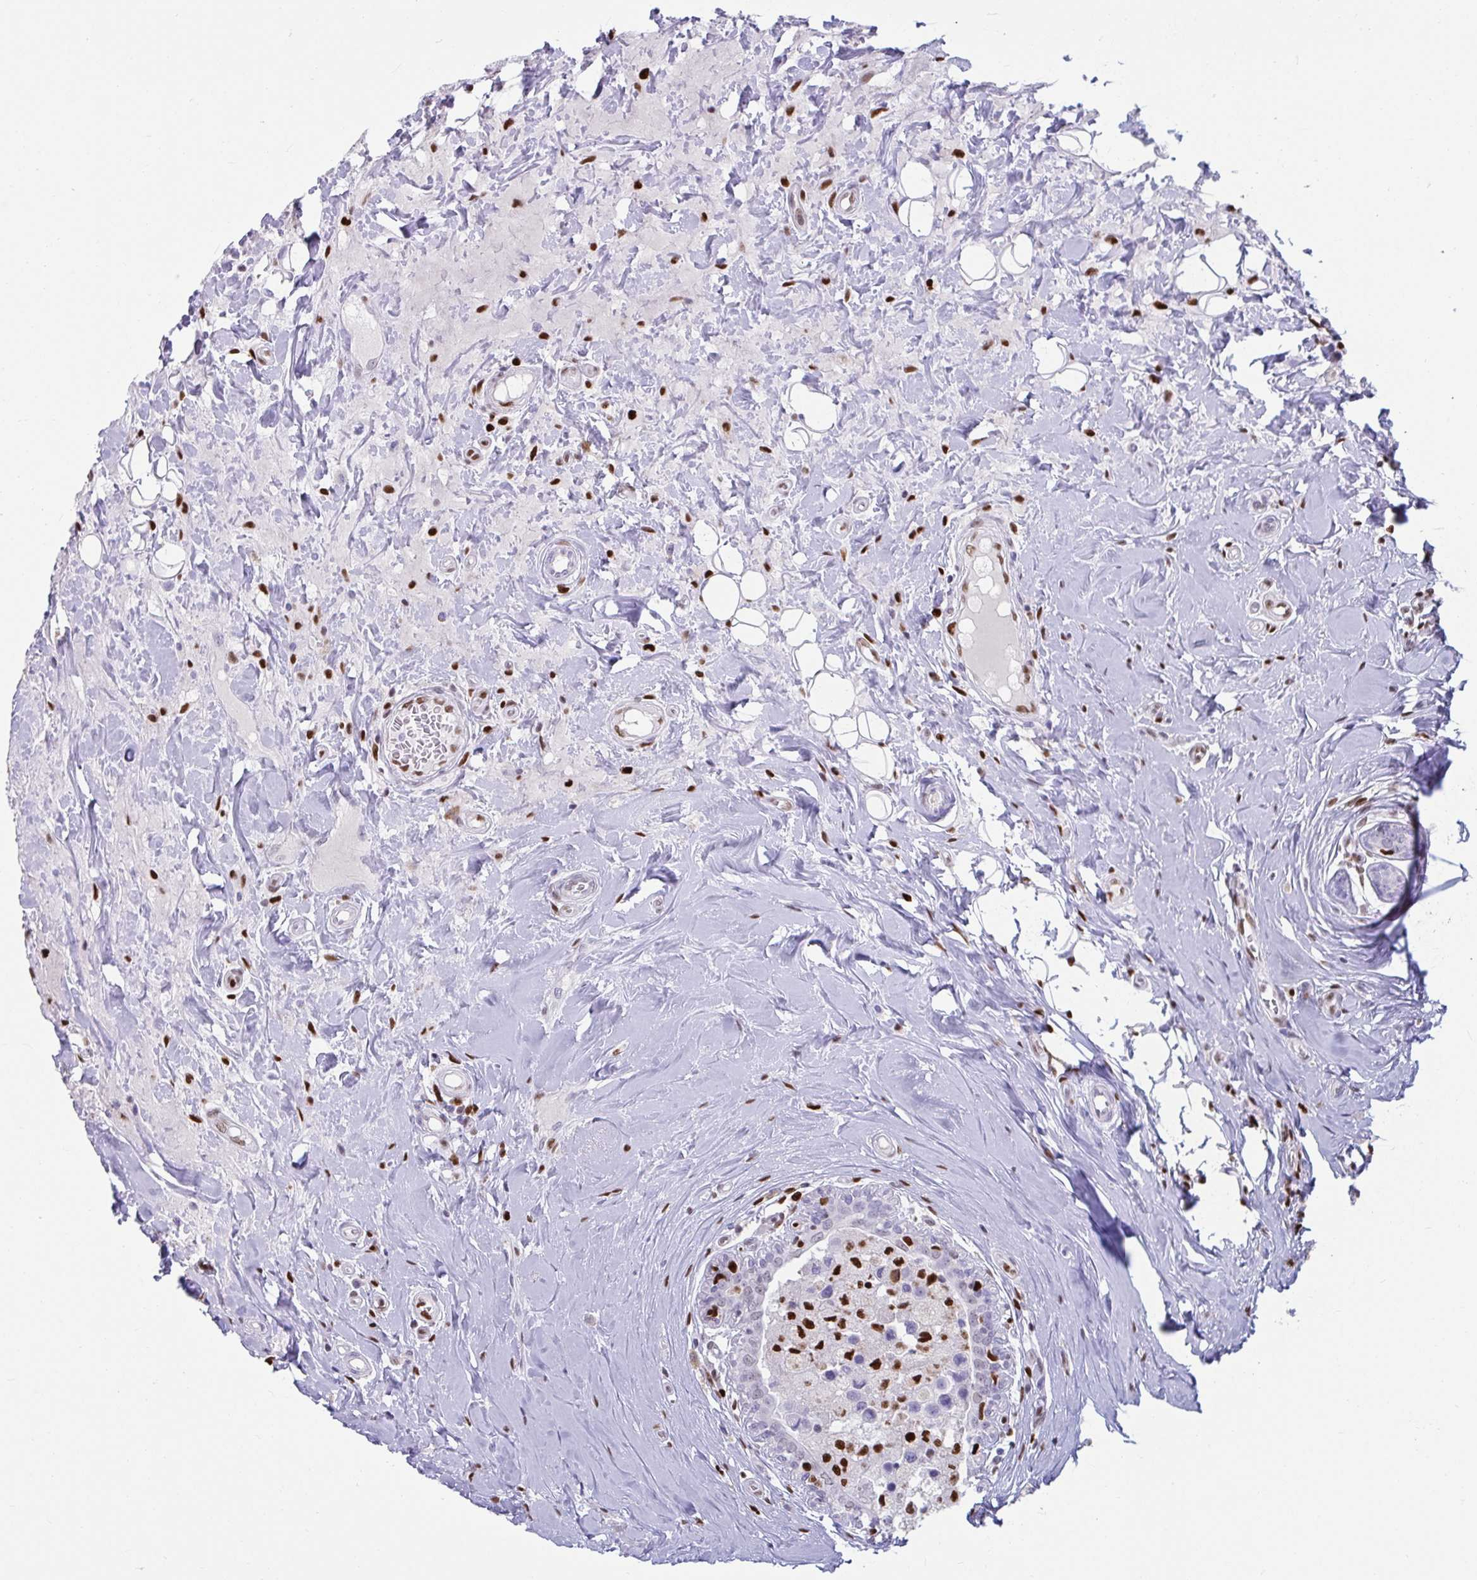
{"staining": {"intensity": "weak", "quantity": "<25%", "location": "nuclear"}, "tissue": "breast cancer", "cell_type": "Tumor cells", "image_type": "cancer", "snomed": [{"axis": "morphology", "description": "Duct carcinoma"}, {"axis": "topography", "description": "Breast"}], "caption": "Protein analysis of breast intraductal carcinoma reveals no significant staining in tumor cells.", "gene": "ZNF586", "patient": {"sex": "female", "age": 24}}